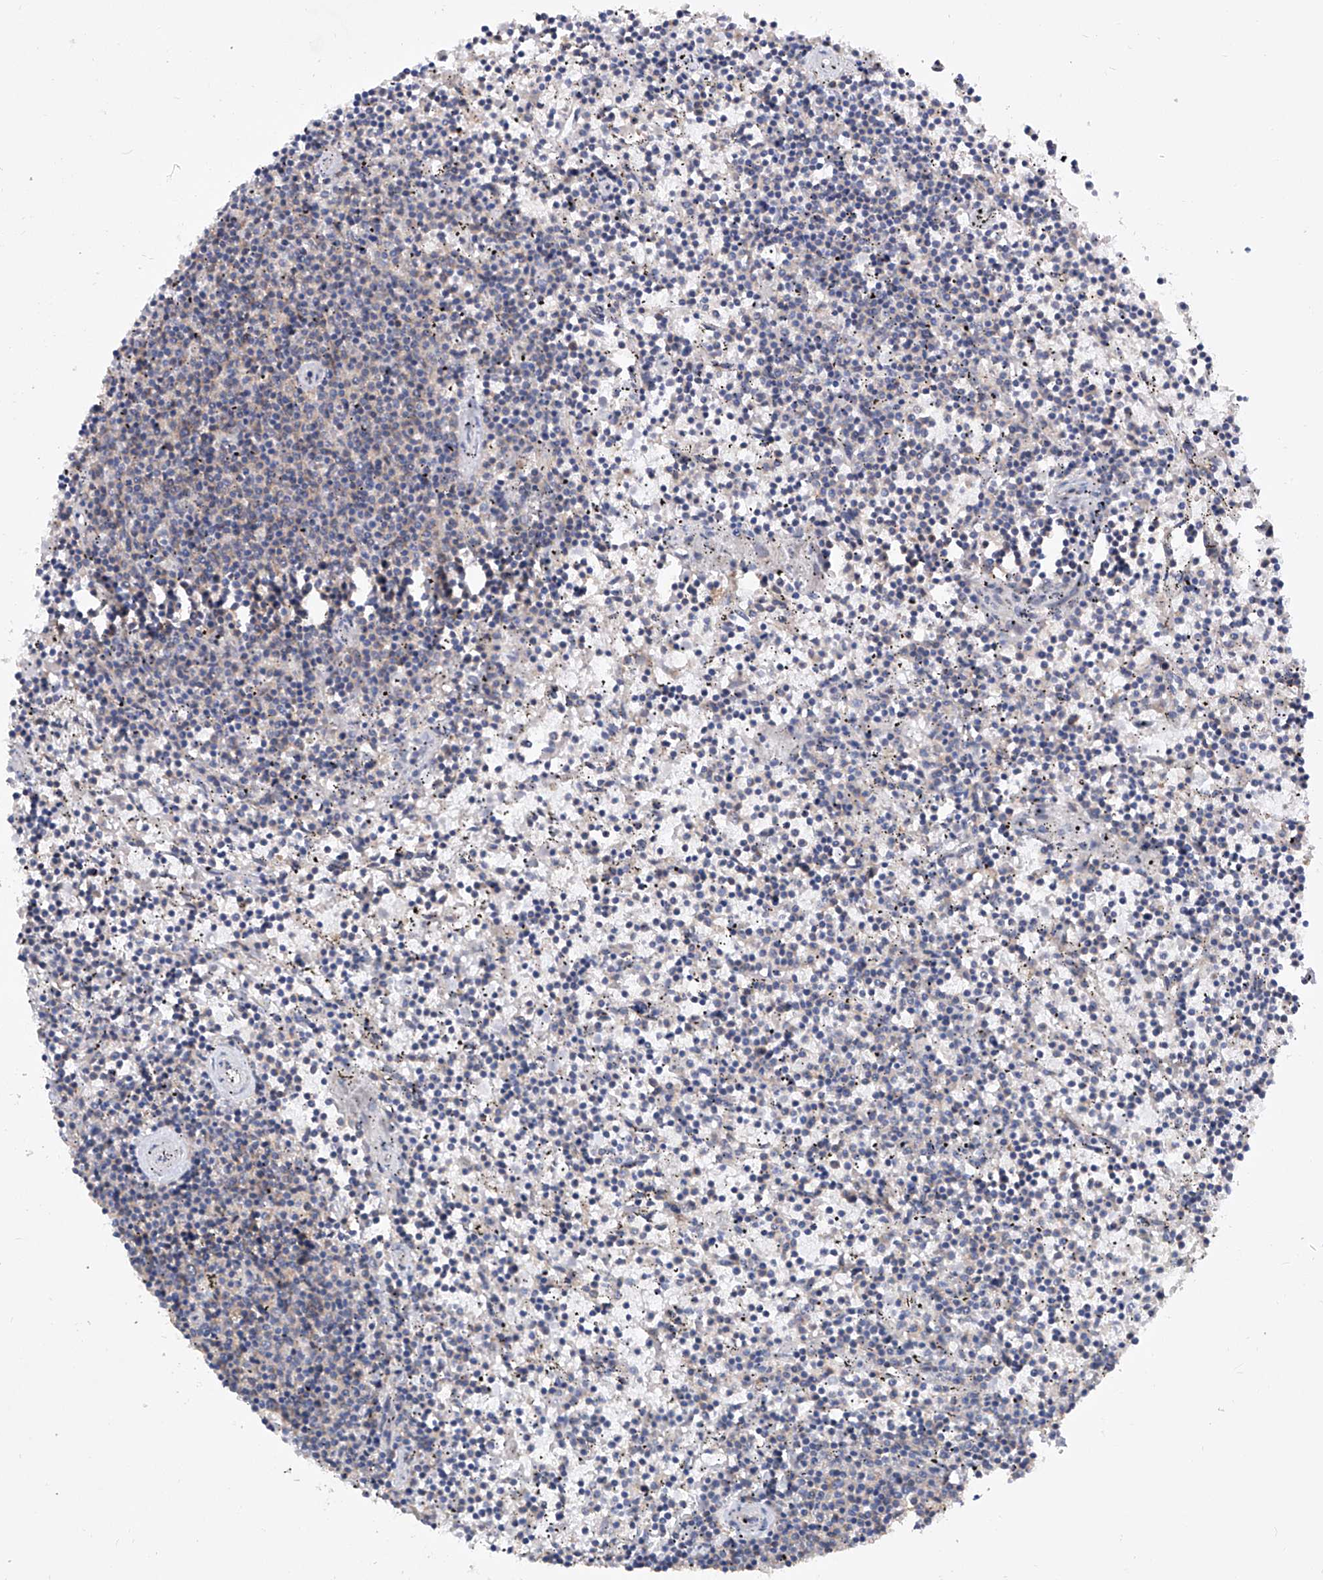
{"staining": {"intensity": "negative", "quantity": "none", "location": "none"}, "tissue": "lymphoma", "cell_type": "Tumor cells", "image_type": "cancer", "snomed": [{"axis": "morphology", "description": "Malignant lymphoma, non-Hodgkin's type, Low grade"}, {"axis": "topography", "description": "Spleen"}], "caption": "An immunohistochemistry (IHC) photomicrograph of low-grade malignant lymphoma, non-Hodgkin's type is shown. There is no staining in tumor cells of low-grade malignant lymphoma, non-Hodgkin's type. Brightfield microscopy of immunohistochemistry stained with DAB (3,3'-diaminobenzidine) (brown) and hematoxylin (blue), captured at high magnification.", "gene": "USP45", "patient": {"sex": "female", "age": 50}}